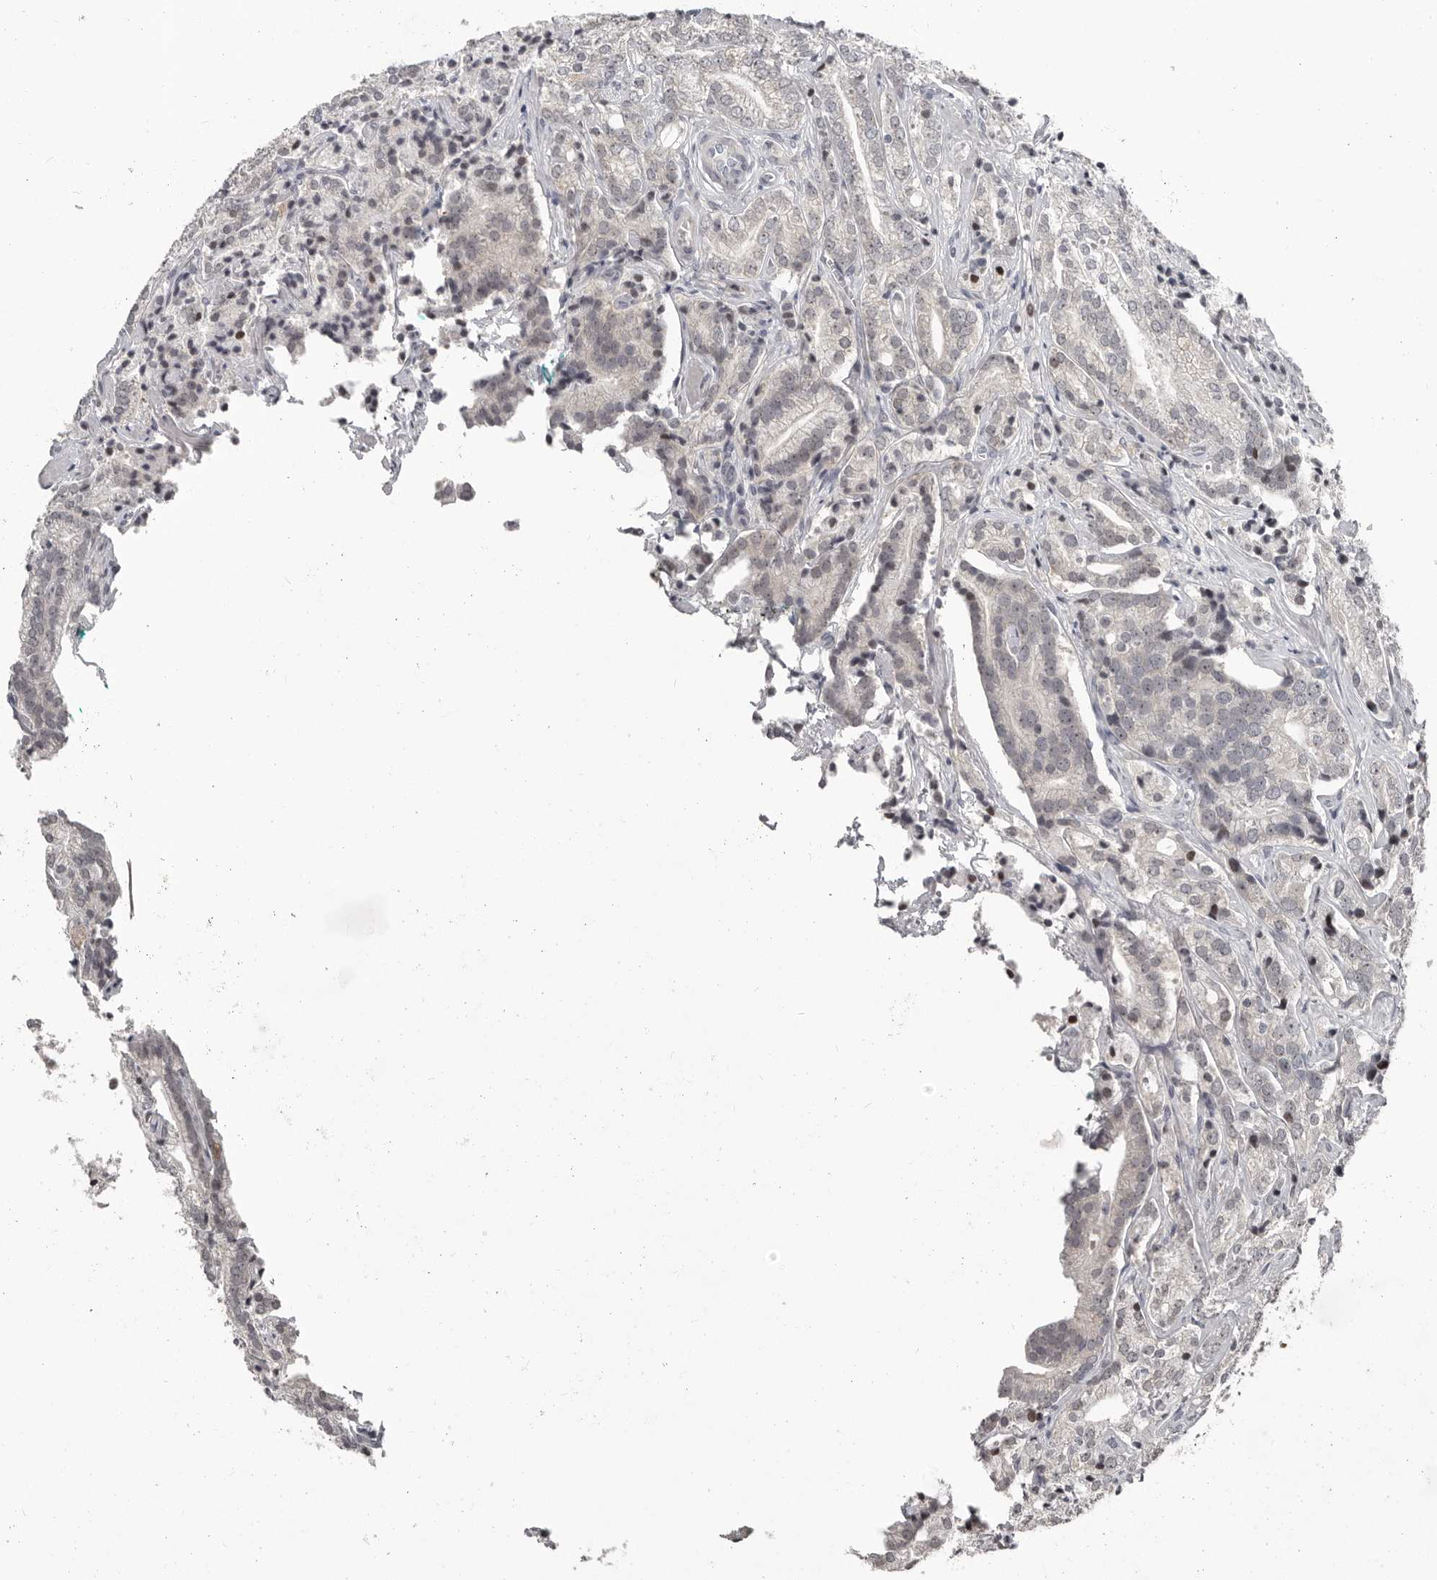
{"staining": {"intensity": "negative", "quantity": "none", "location": "none"}, "tissue": "prostate cancer", "cell_type": "Tumor cells", "image_type": "cancer", "snomed": [{"axis": "morphology", "description": "Adenocarcinoma, High grade"}, {"axis": "topography", "description": "Prostate"}], "caption": "Immunohistochemistry image of neoplastic tissue: prostate cancer stained with DAB reveals no significant protein positivity in tumor cells.", "gene": "GPR157", "patient": {"sex": "male", "age": 57}}